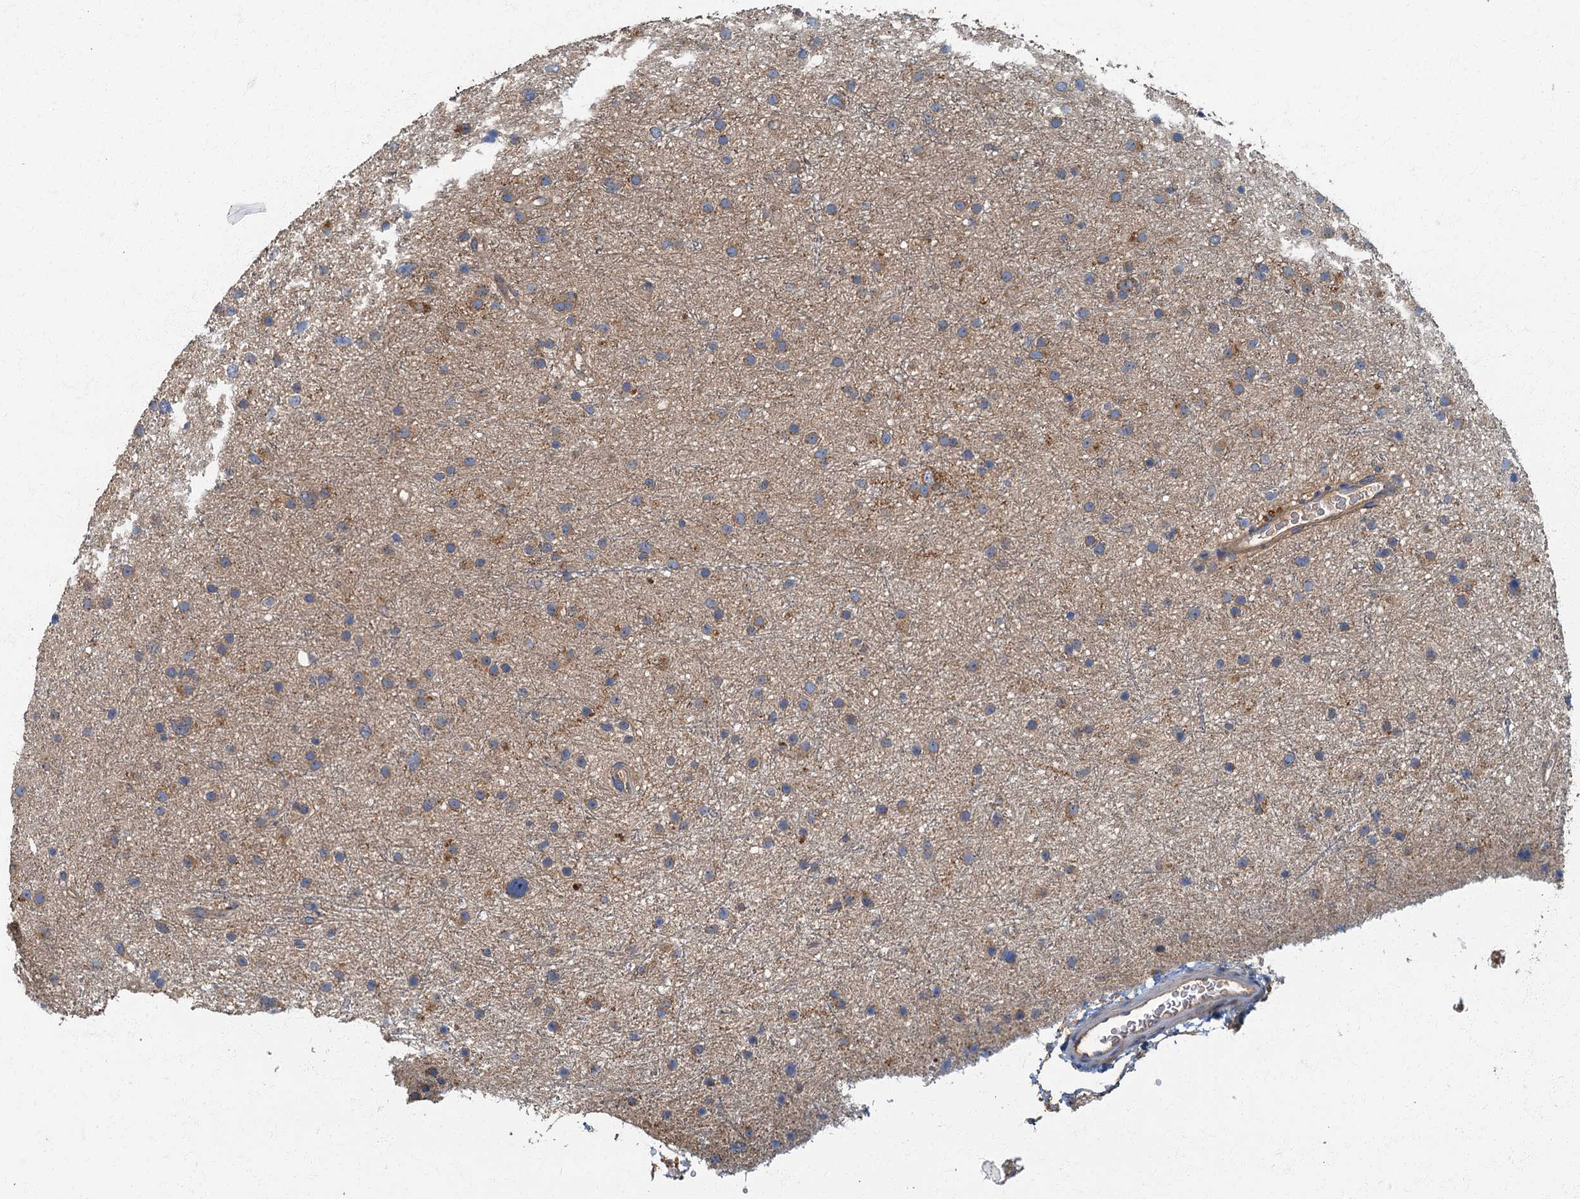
{"staining": {"intensity": "weak", "quantity": "25%-75%", "location": "cytoplasmic/membranous"}, "tissue": "glioma", "cell_type": "Tumor cells", "image_type": "cancer", "snomed": [{"axis": "morphology", "description": "Glioma, malignant, Low grade"}, {"axis": "topography", "description": "Cerebral cortex"}], "caption": "Malignant low-grade glioma tissue displays weak cytoplasmic/membranous positivity in about 25%-75% of tumor cells", "gene": "ARL11", "patient": {"sex": "female", "age": 39}}